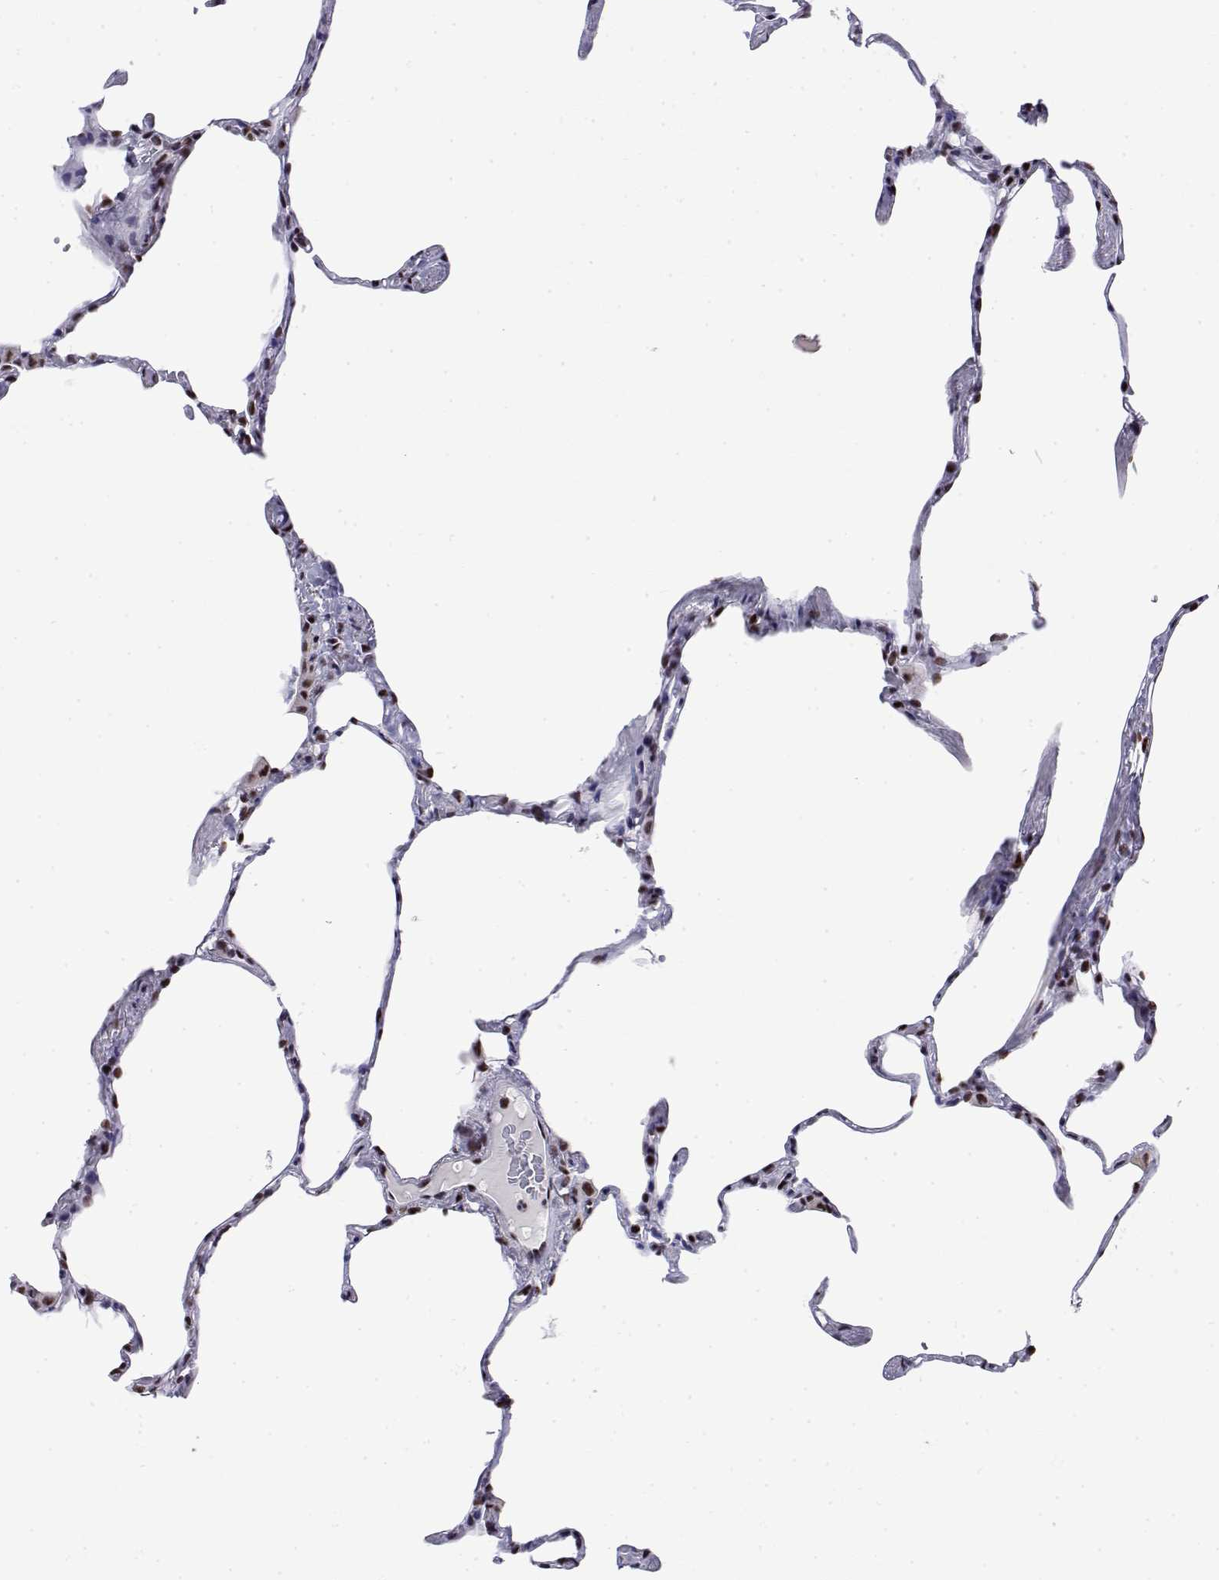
{"staining": {"intensity": "moderate", "quantity": "25%-75%", "location": "nuclear"}, "tissue": "lung", "cell_type": "Alveolar cells", "image_type": "normal", "snomed": [{"axis": "morphology", "description": "Normal tissue, NOS"}, {"axis": "topography", "description": "Lung"}], "caption": "Immunohistochemistry micrograph of benign lung stained for a protein (brown), which displays medium levels of moderate nuclear positivity in approximately 25%-75% of alveolar cells.", "gene": "POLDIP3", "patient": {"sex": "male", "age": 65}}